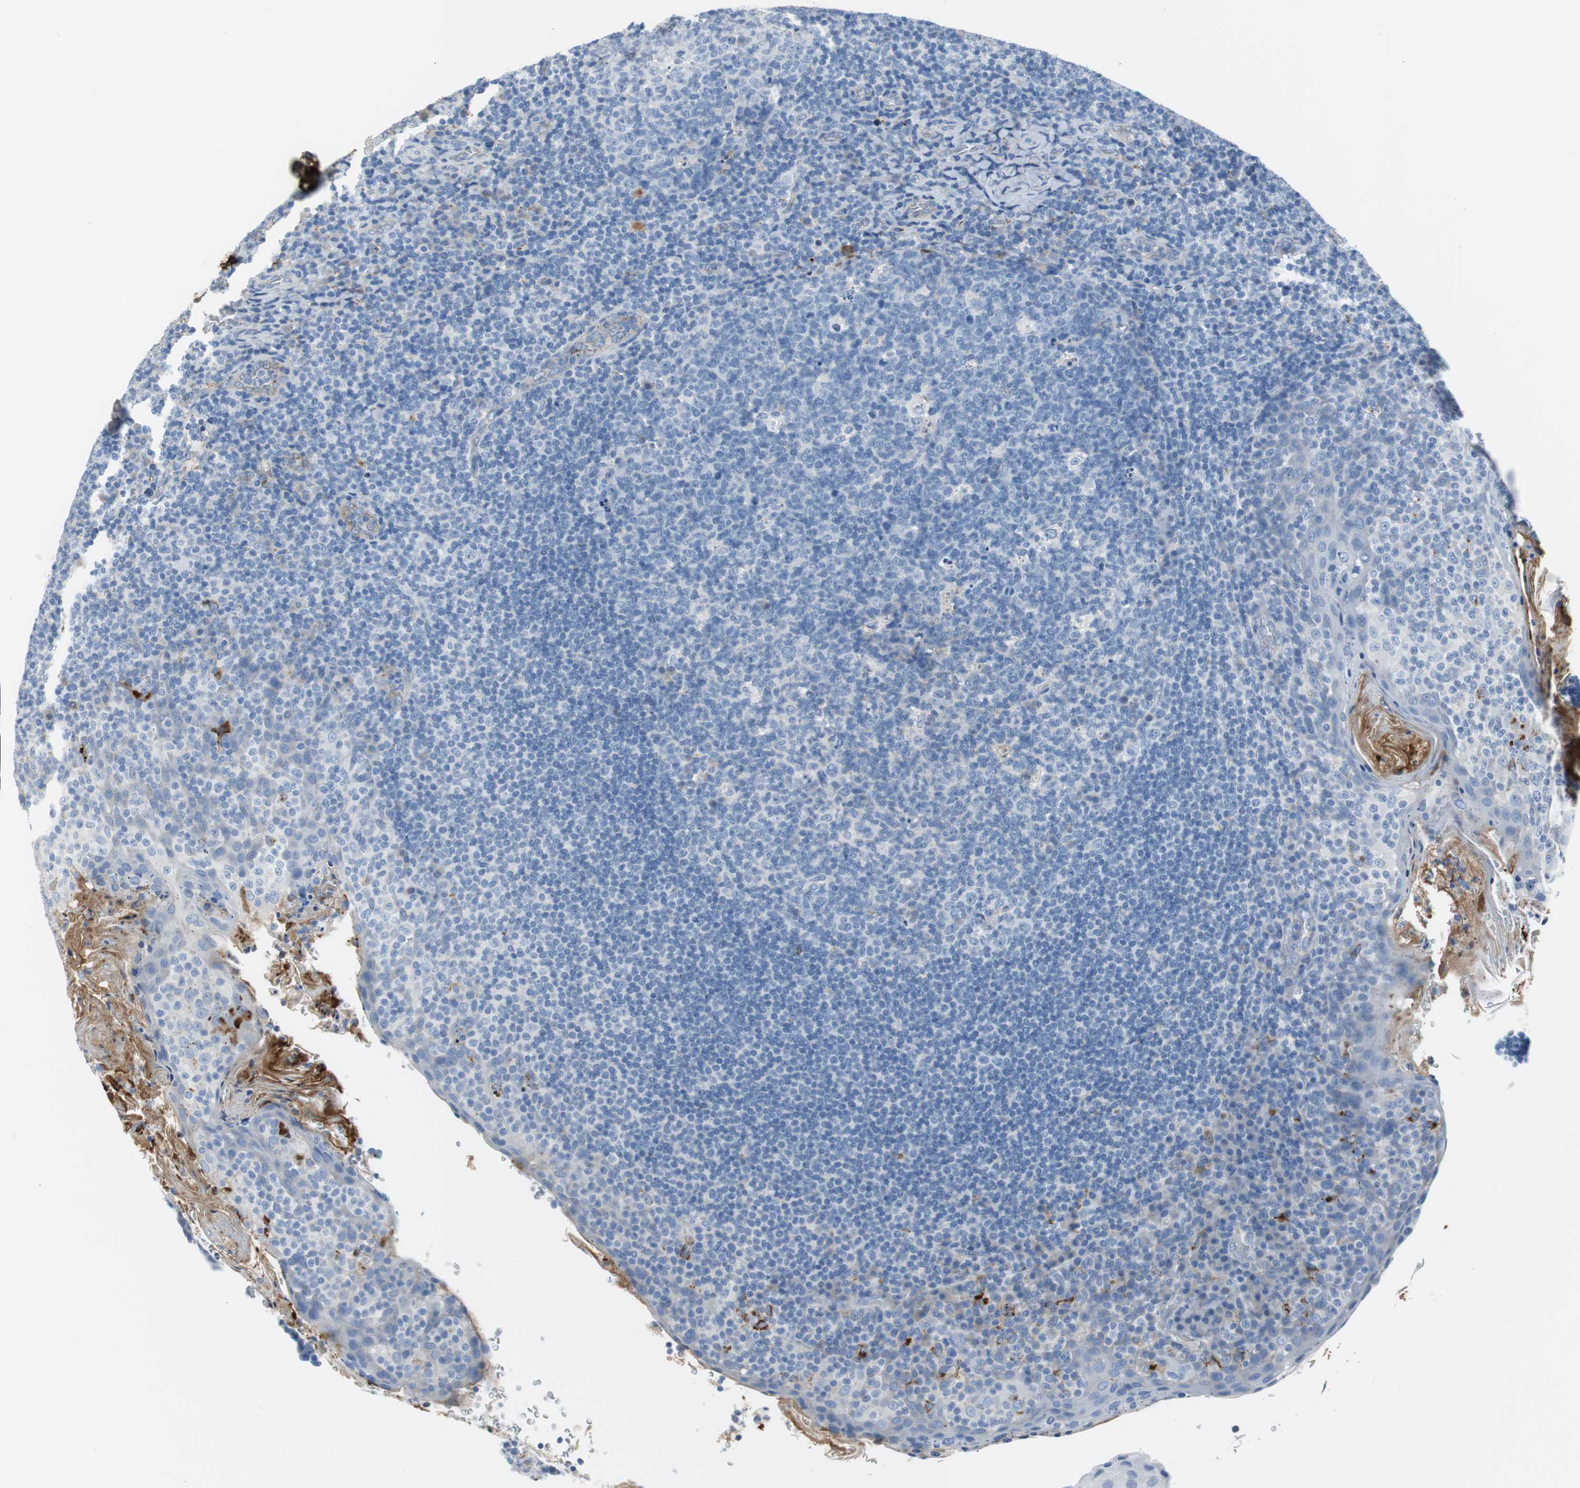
{"staining": {"intensity": "weak", "quantity": "25%-75%", "location": "cytoplasmic/membranous"}, "tissue": "tonsil", "cell_type": "Germinal center cells", "image_type": "normal", "snomed": [{"axis": "morphology", "description": "Normal tissue, NOS"}, {"axis": "topography", "description": "Tonsil"}], "caption": "Normal tonsil was stained to show a protein in brown. There is low levels of weak cytoplasmic/membranous staining in about 25%-75% of germinal center cells.", "gene": "APCS", "patient": {"sex": "male", "age": 17}}